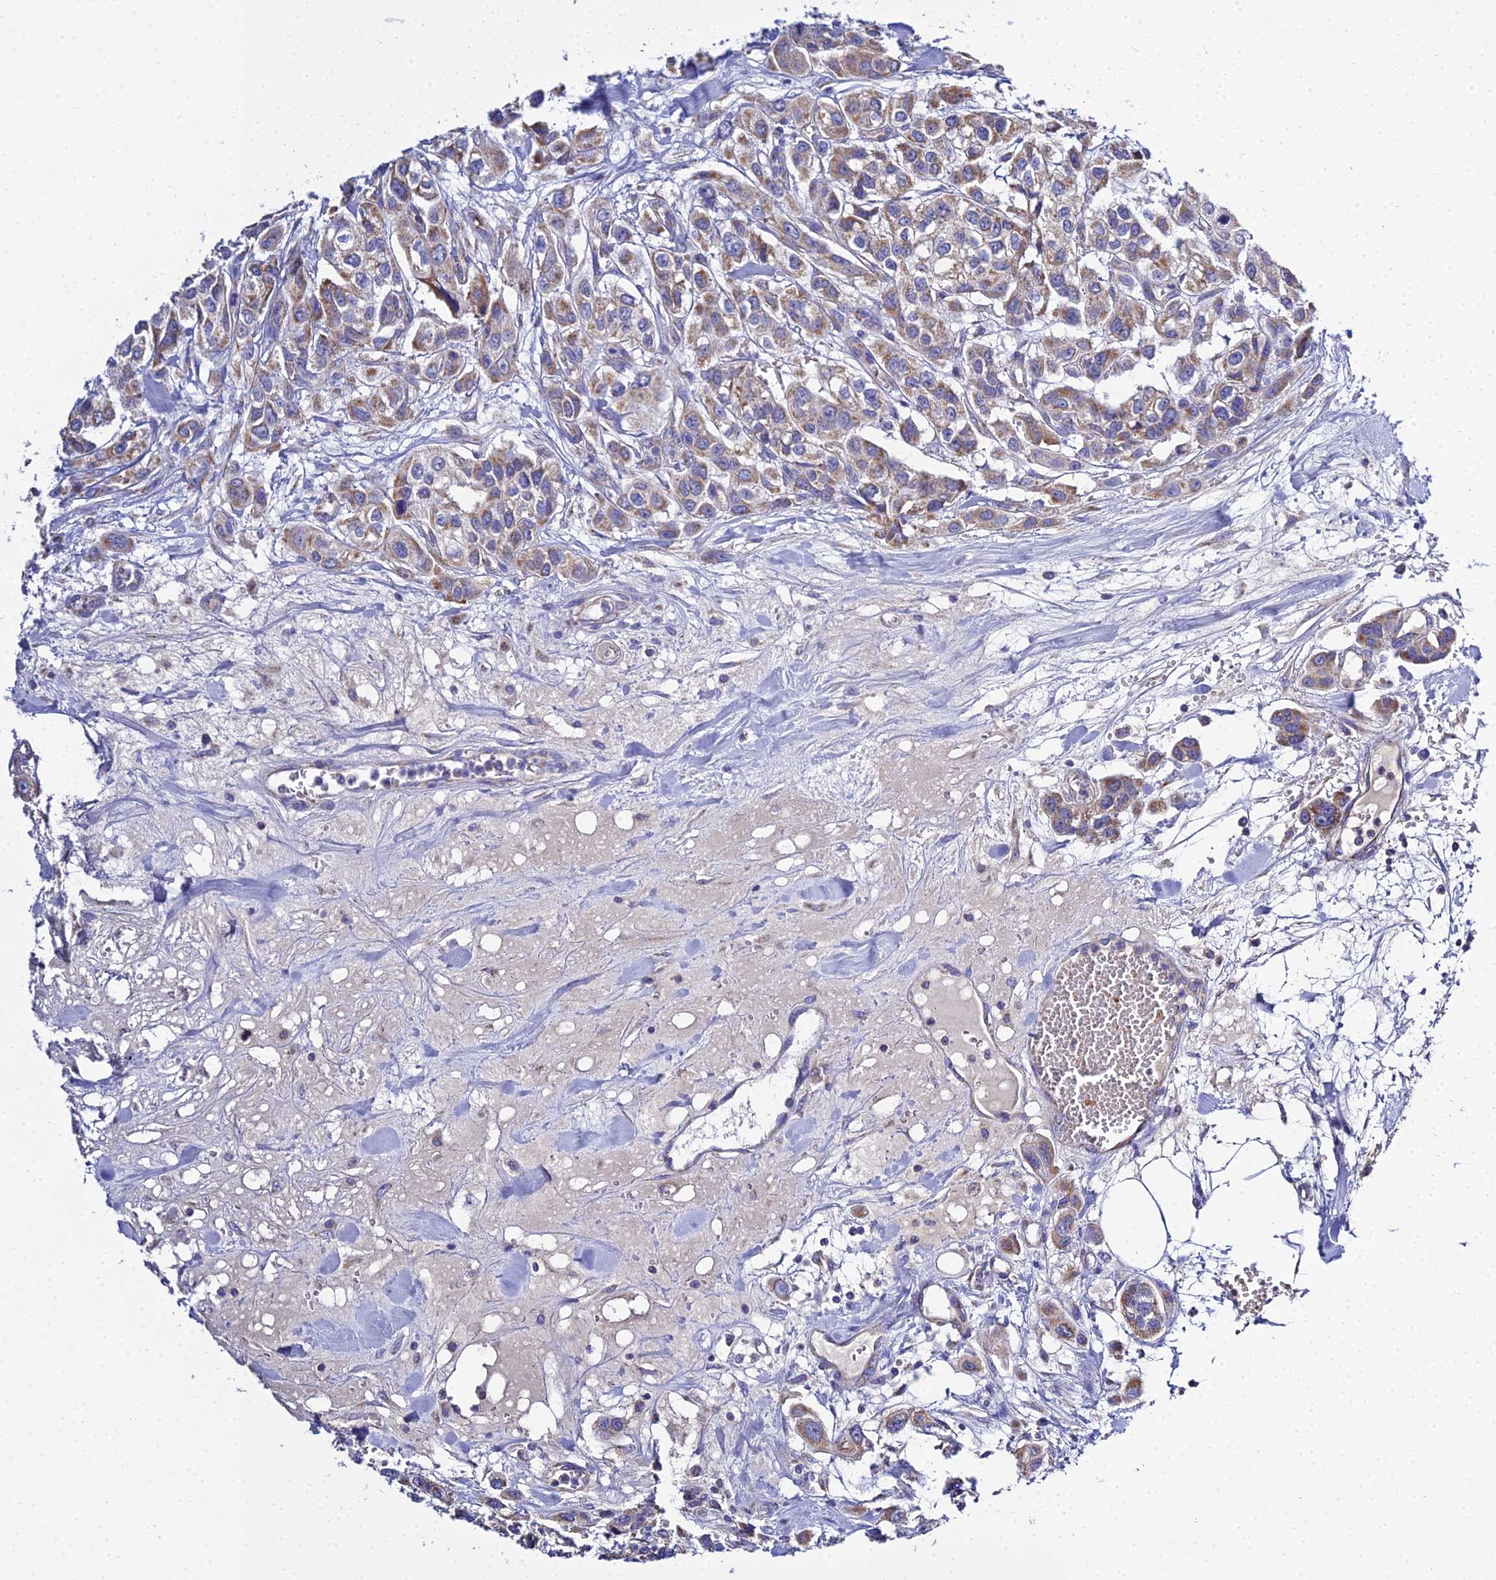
{"staining": {"intensity": "moderate", "quantity": ">75%", "location": "cytoplasmic/membranous"}, "tissue": "urothelial cancer", "cell_type": "Tumor cells", "image_type": "cancer", "snomed": [{"axis": "morphology", "description": "Urothelial carcinoma, High grade"}, {"axis": "topography", "description": "Urinary bladder"}], "caption": "Immunohistochemistry image of human urothelial cancer stained for a protein (brown), which demonstrates medium levels of moderate cytoplasmic/membranous positivity in approximately >75% of tumor cells.", "gene": "TYW5", "patient": {"sex": "male", "age": 67}}